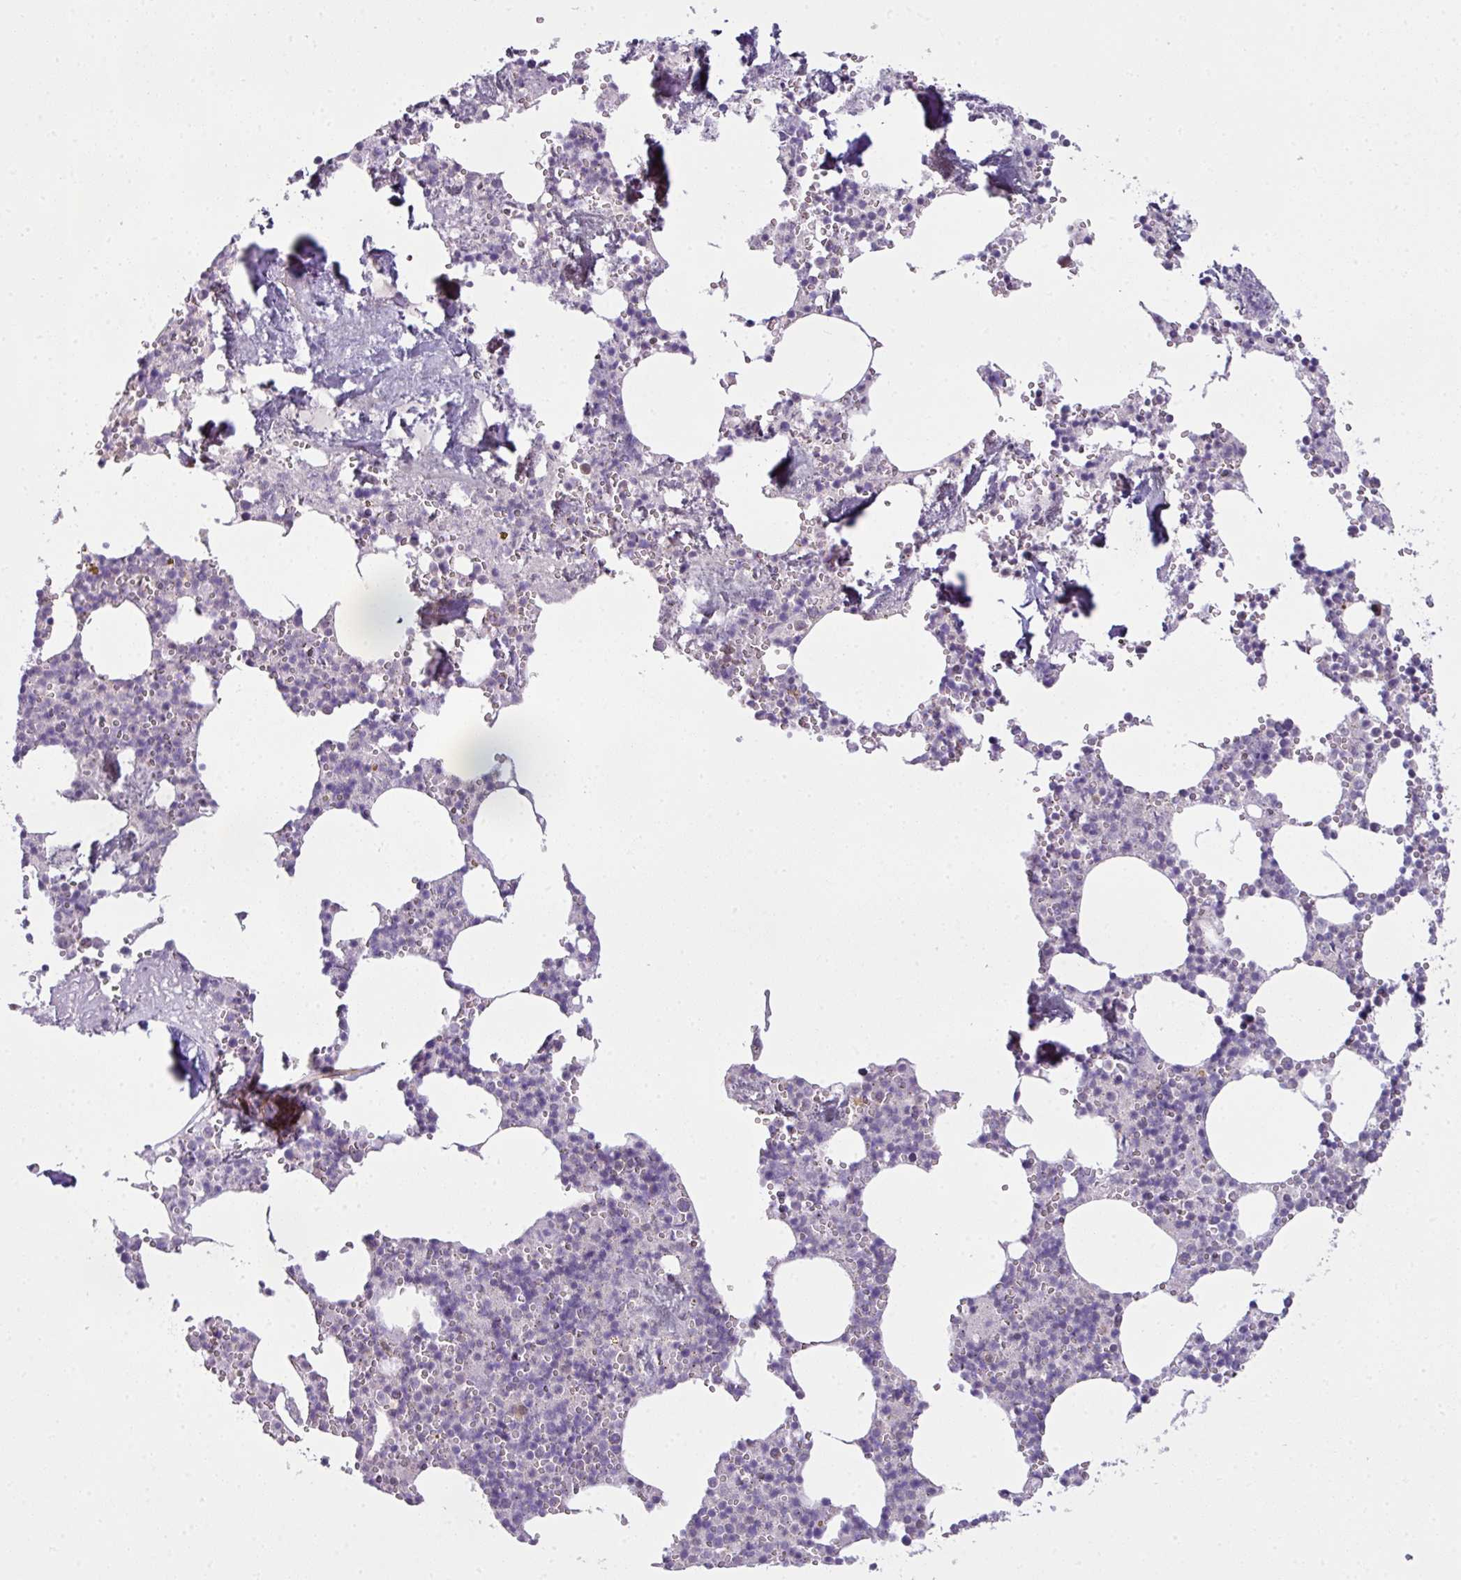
{"staining": {"intensity": "negative", "quantity": "none", "location": "none"}, "tissue": "bone marrow", "cell_type": "Hematopoietic cells", "image_type": "normal", "snomed": [{"axis": "morphology", "description": "Normal tissue, NOS"}, {"axis": "topography", "description": "Bone marrow"}], "caption": "This is a image of IHC staining of unremarkable bone marrow, which shows no staining in hematopoietic cells. (IHC, brightfield microscopy, high magnification).", "gene": "DERPC", "patient": {"sex": "male", "age": 54}}